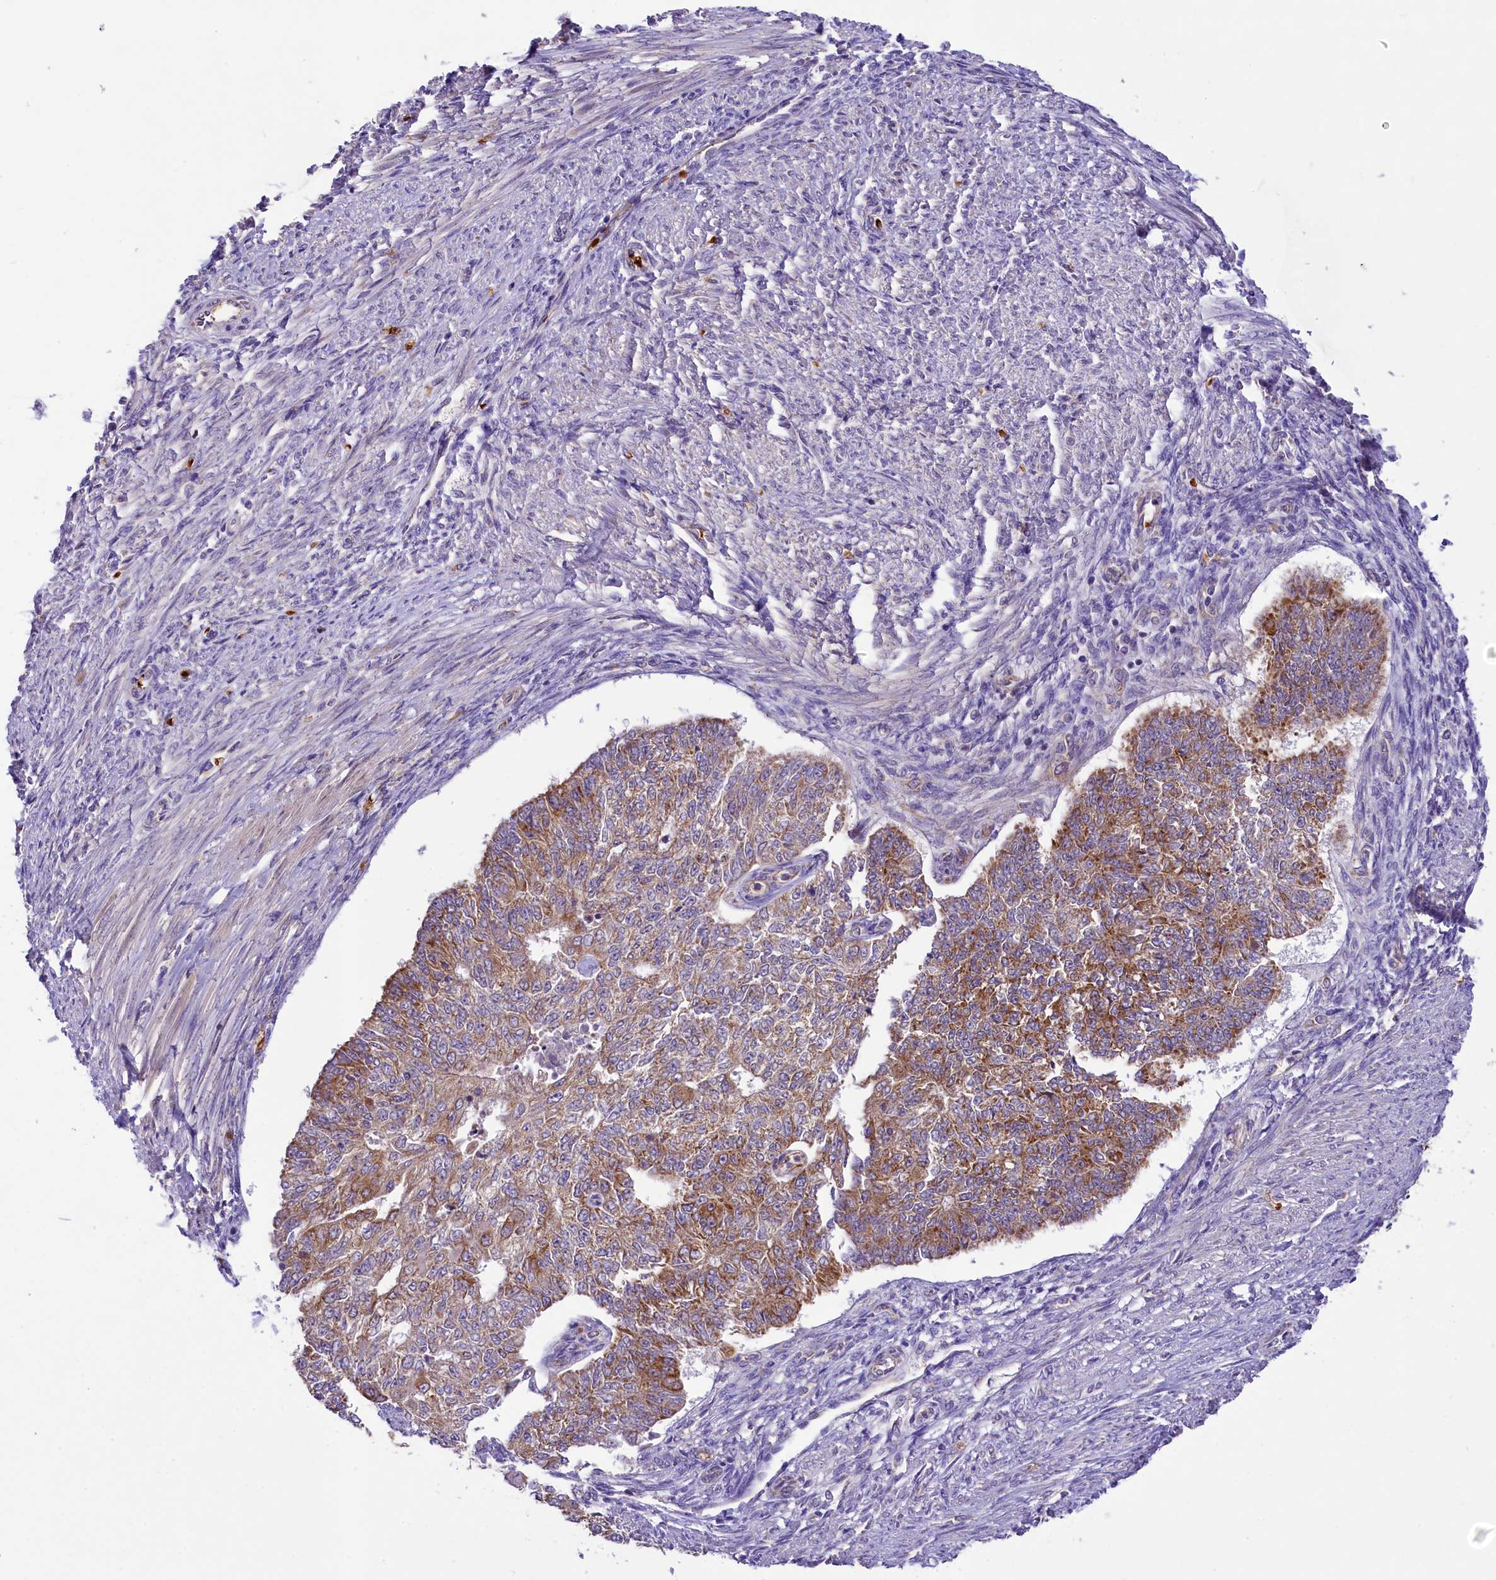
{"staining": {"intensity": "moderate", "quantity": ">75%", "location": "cytoplasmic/membranous"}, "tissue": "endometrial cancer", "cell_type": "Tumor cells", "image_type": "cancer", "snomed": [{"axis": "morphology", "description": "Adenocarcinoma, NOS"}, {"axis": "topography", "description": "Endometrium"}], "caption": "This photomicrograph exhibits IHC staining of human endometrial cancer (adenocarcinoma), with medium moderate cytoplasmic/membranous expression in approximately >75% of tumor cells.", "gene": "LARP4", "patient": {"sex": "female", "age": 32}}